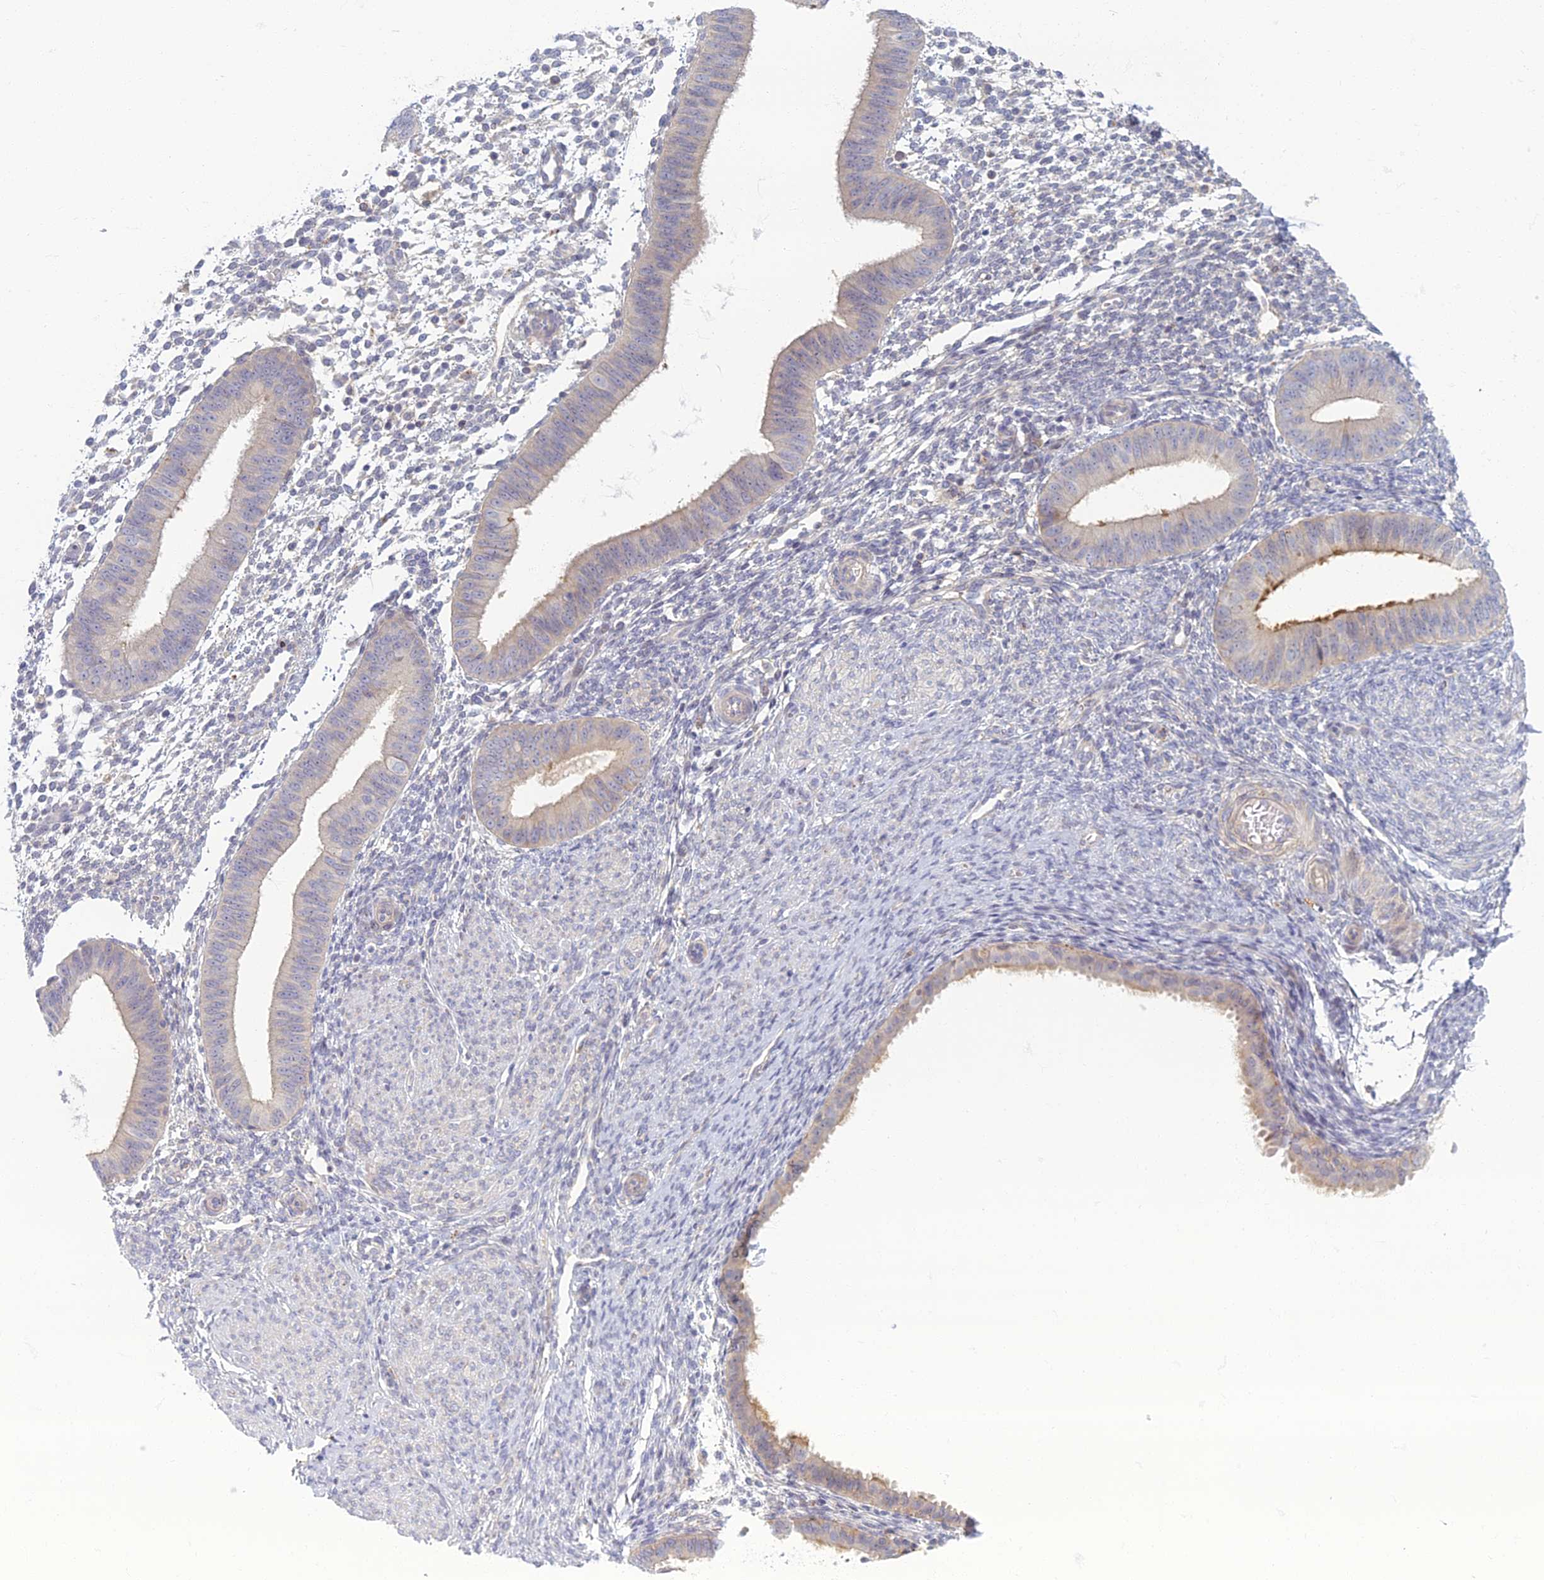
{"staining": {"intensity": "negative", "quantity": "none", "location": "none"}, "tissue": "endometrium", "cell_type": "Cells in endometrial stroma", "image_type": "normal", "snomed": [{"axis": "morphology", "description": "Normal tissue, NOS"}, {"axis": "topography", "description": "Uterus"}, {"axis": "topography", "description": "Endometrium"}], "caption": "The histopathology image displays no significant expression in cells in endometrial stroma of endometrium.", "gene": "CHMP4B", "patient": {"sex": "female", "age": 48}}